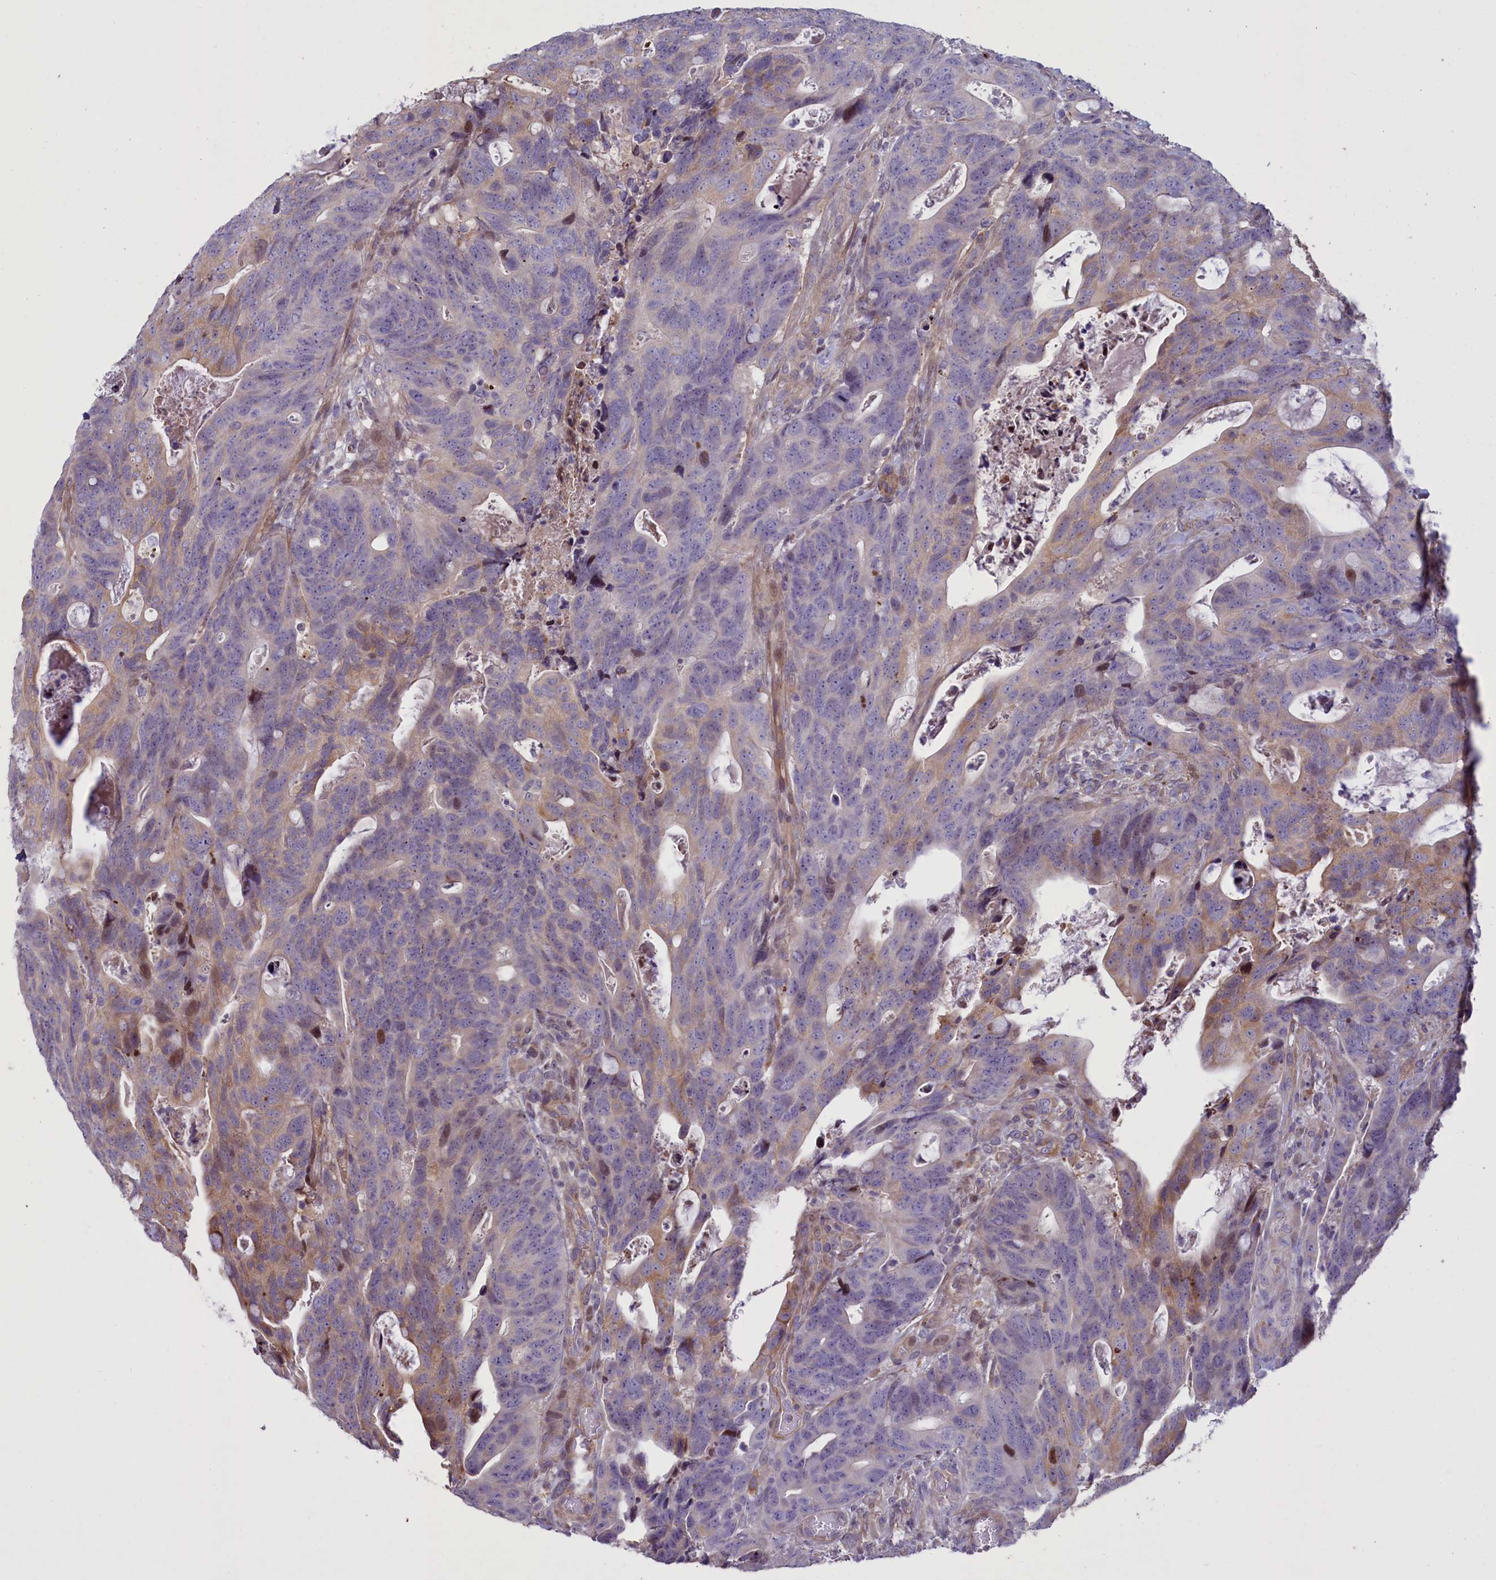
{"staining": {"intensity": "negative", "quantity": "none", "location": "none"}, "tissue": "colorectal cancer", "cell_type": "Tumor cells", "image_type": "cancer", "snomed": [{"axis": "morphology", "description": "Adenocarcinoma, NOS"}, {"axis": "topography", "description": "Colon"}], "caption": "IHC micrograph of human colorectal cancer stained for a protein (brown), which exhibits no staining in tumor cells.", "gene": "MAN2C1", "patient": {"sex": "female", "age": 82}}